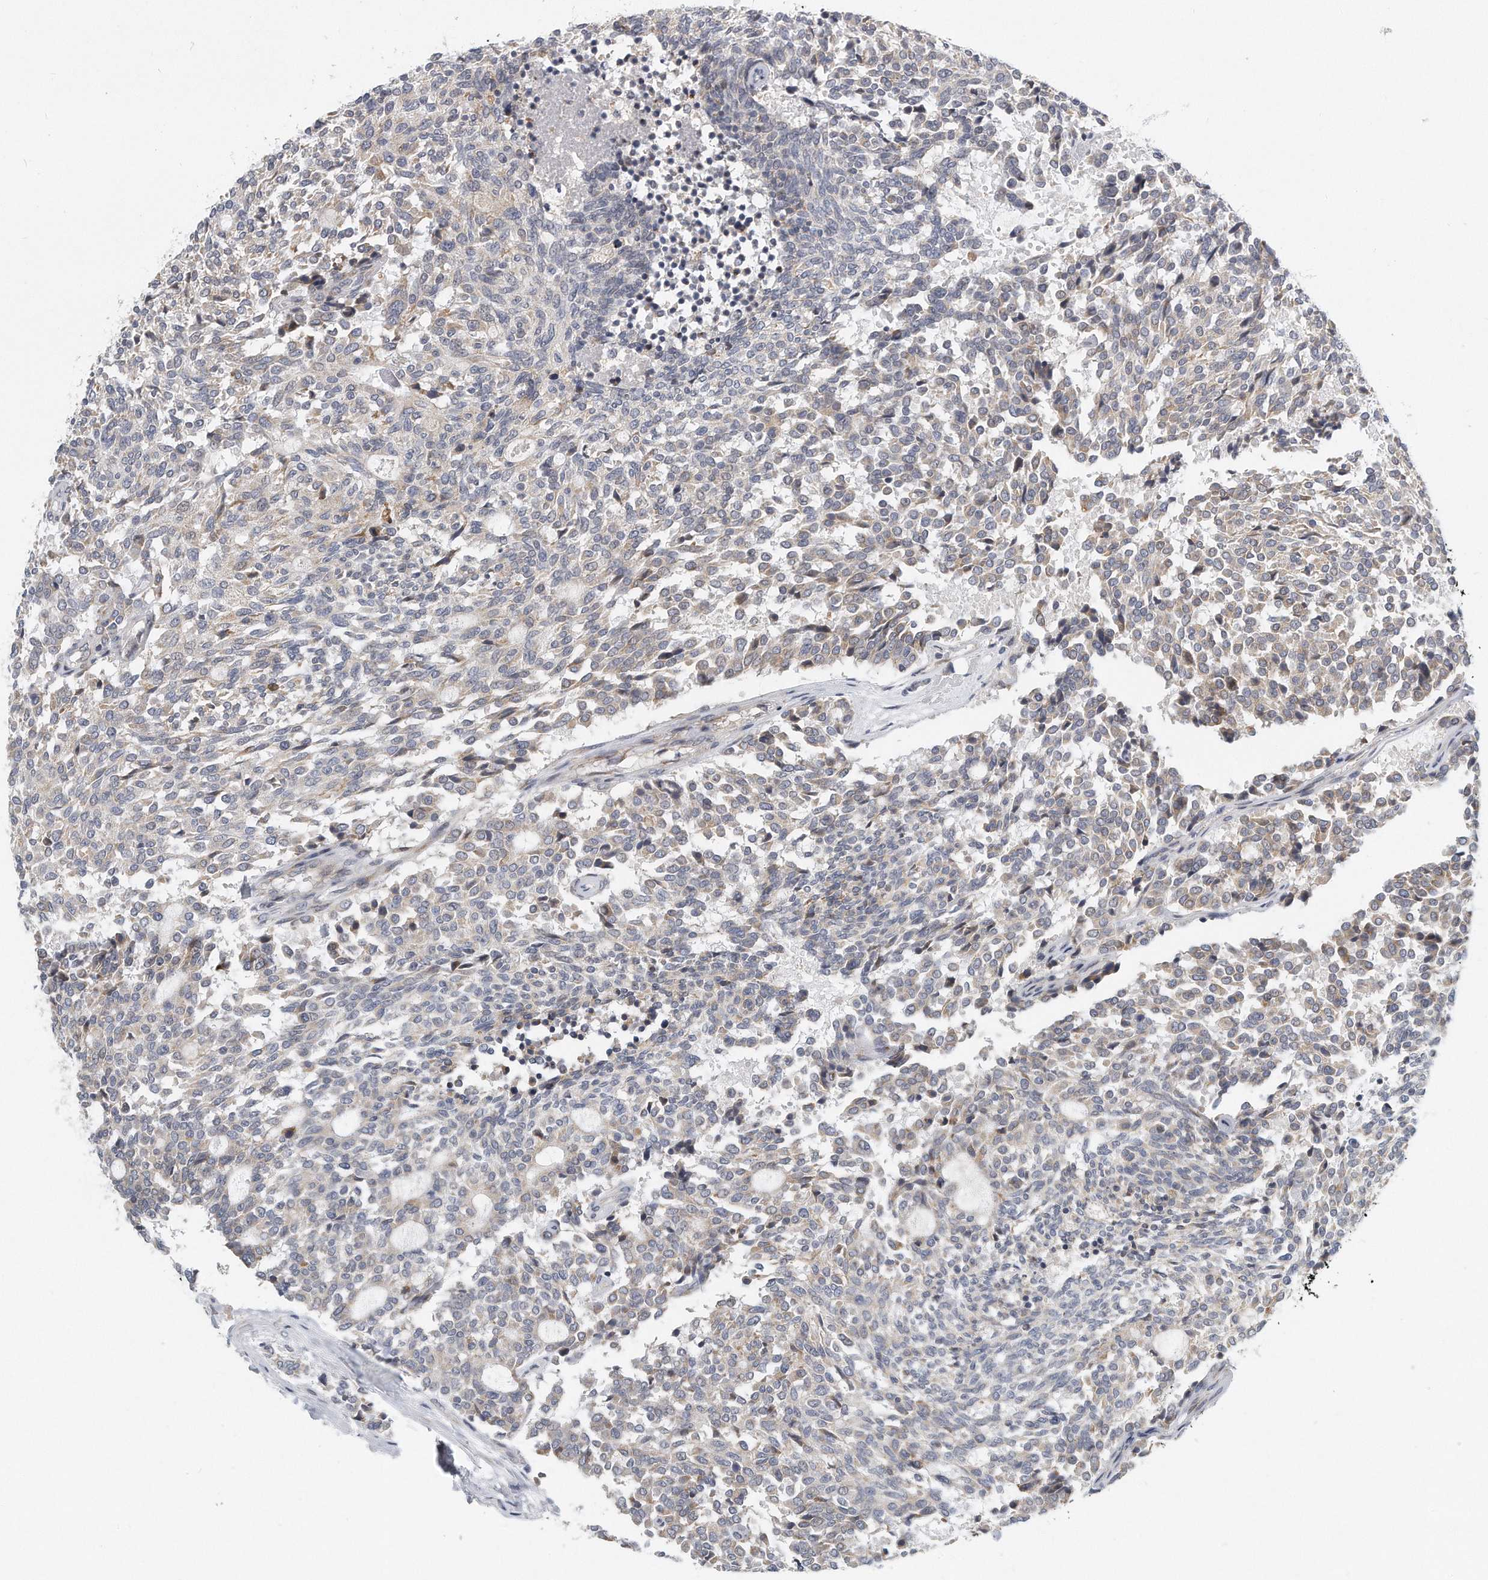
{"staining": {"intensity": "weak", "quantity": "<25%", "location": "cytoplasmic/membranous"}, "tissue": "carcinoid", "cell_type": "Tumor cells", "image_type": "cancer", "snomed": [{"axis": "morphology", "description": "Carcinoid, malignant, NOS"}, {"axis": "topography", "description": "Pancreas"}], "caption": "Micrograph shows no significant protein expression in tumor cells of malignant carcinoid. (Stains: DAB IHC with hematoxylin counter stain, Microscopy: brightfield microscopy at high magnification).", "gene": "VLDLR", "patient": {"sex": "female", "age": 54}}